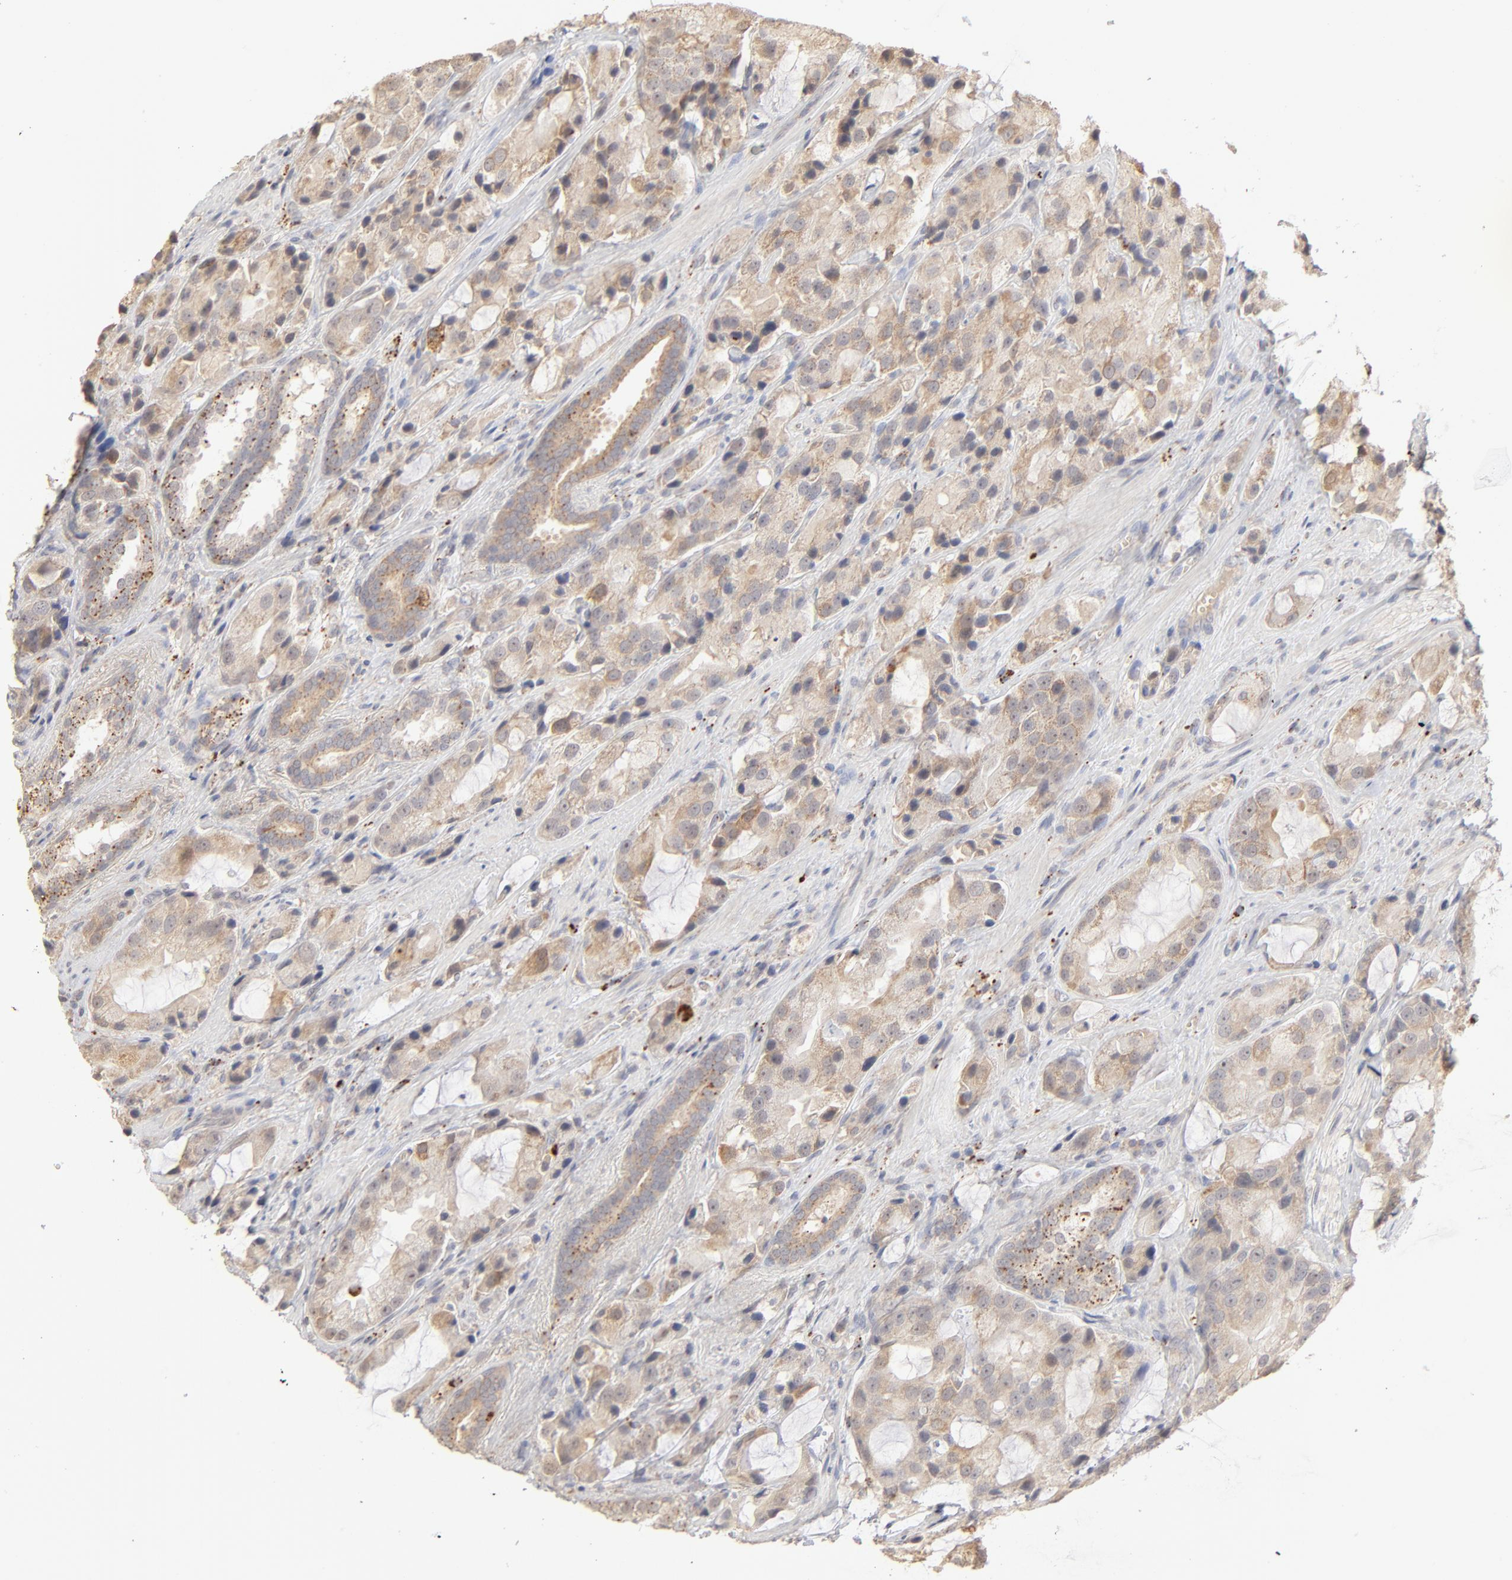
{"staining": {"intensity": "weak", "quantity": ">75%", "location": "cytoplasmic/membranous"}, "tissue": "prostate cancer", "cell_type": "Tumor cells", "image_type": "cancer", "snomed": [{"axis": "morphology", "description": "Adenocarcinoma, High grade"}, {"axis": "topography", "description": "Prostate"}], "caption": "Prostate cancer stained for a protein (brown) demonstrates weak cytoplasmic/membranous positive positivity in about >75% of tumor cells.", "gene": "POMT2", "patient": {"sex": "male", "age": 70}}